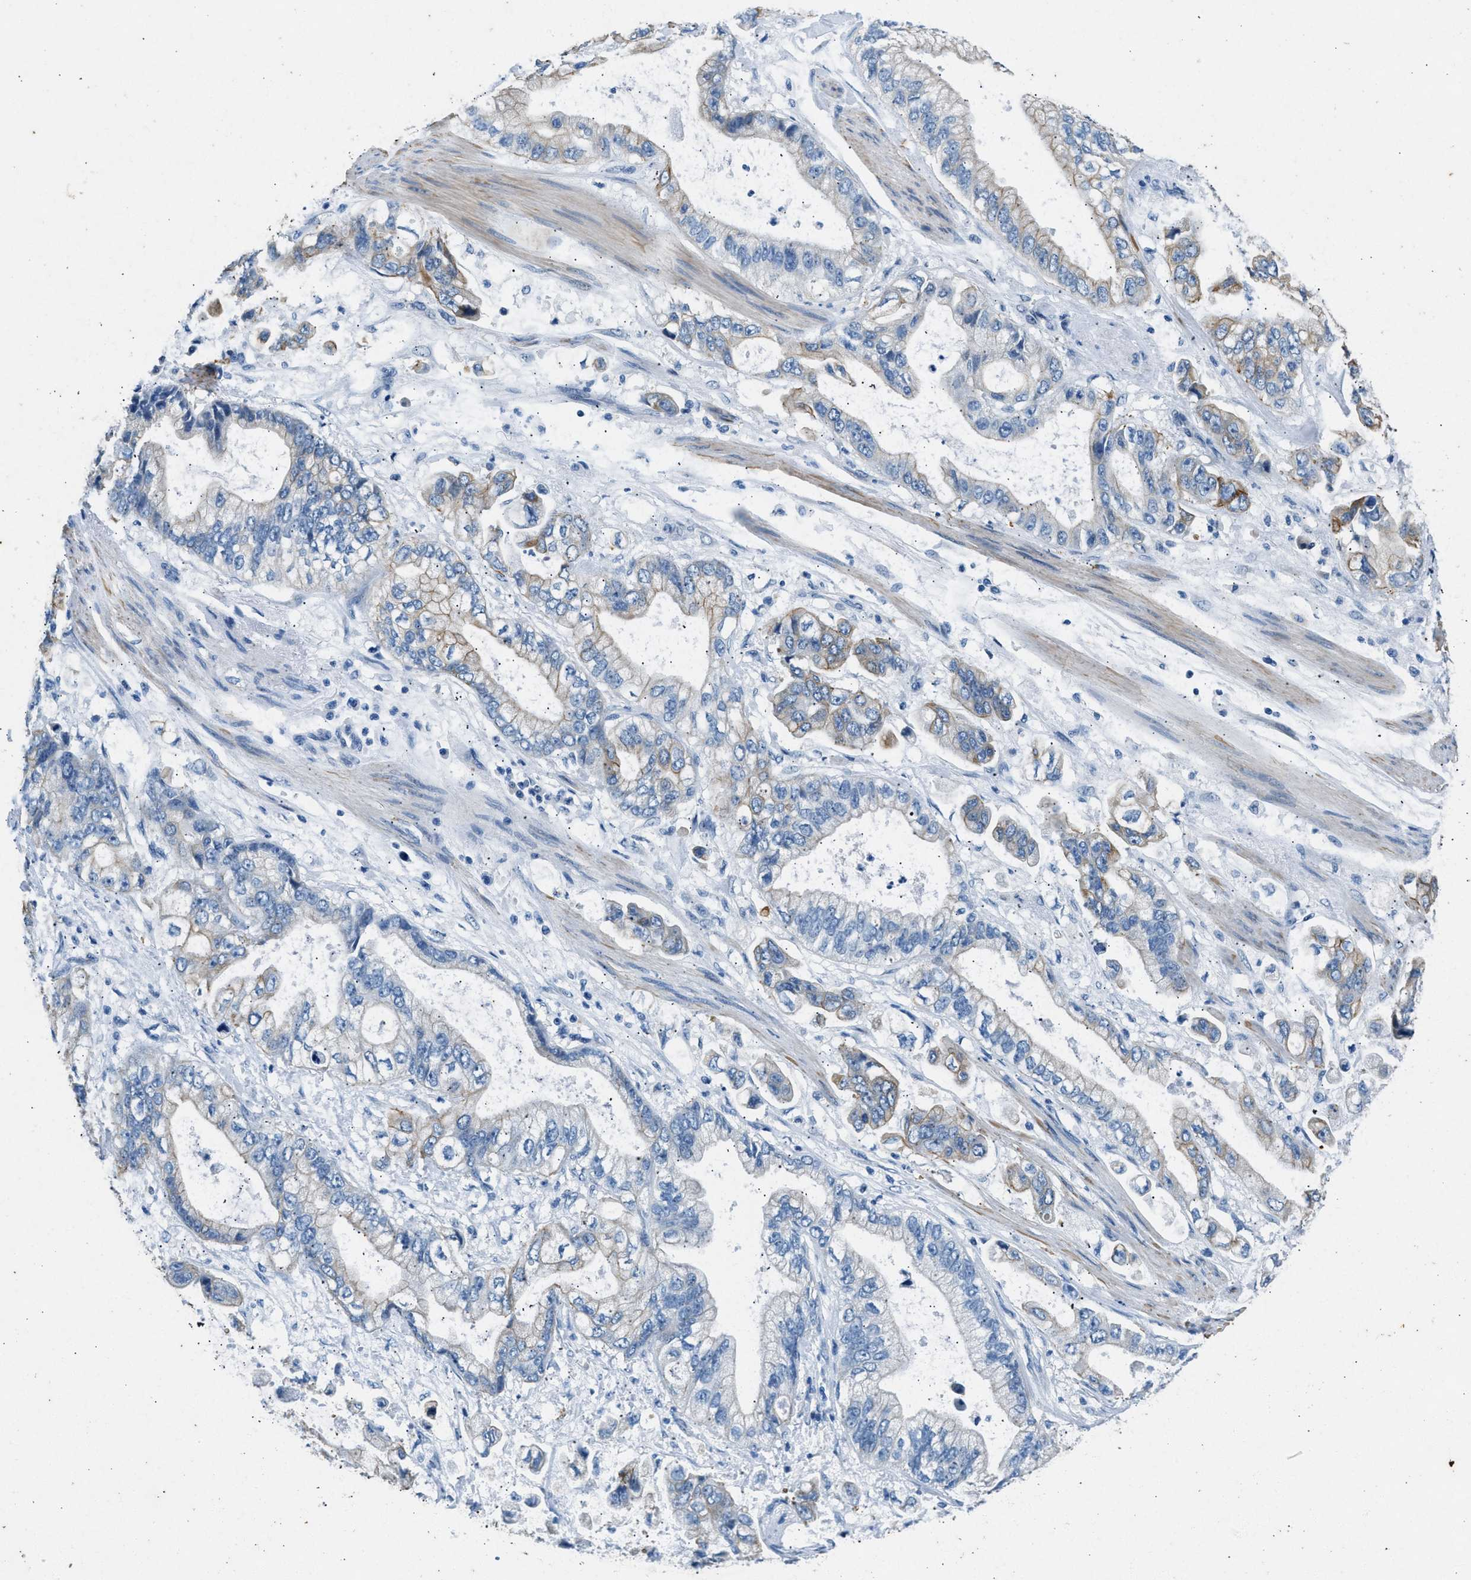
{"staining": {"intensity": "weak", "quantity": "25%-75%", "location": "cytoplasmic/membranous"}, "tissue": "stomach cancer", "cell_type": "Tumor cells", "image_type": "cancer", "snomed": [{"axis": "morphology", "description": "Normal tissue, NOS"}, {"axis": "morphology", "description": "Adenocarcinoma, NOS"}, {"axis": "topography", "description": "Stomach"}], "caption": "Immunohistochemical staining of human stomach cancer displays low levels of weak cytoplasmic/membranous protein staining in about 25%-75% of tumor cells. The protein of interest is shown in brown color, while the nuclei are stained blue.", "gene": "CFAP20", "patient": {"sex": "male", "age": 62}}